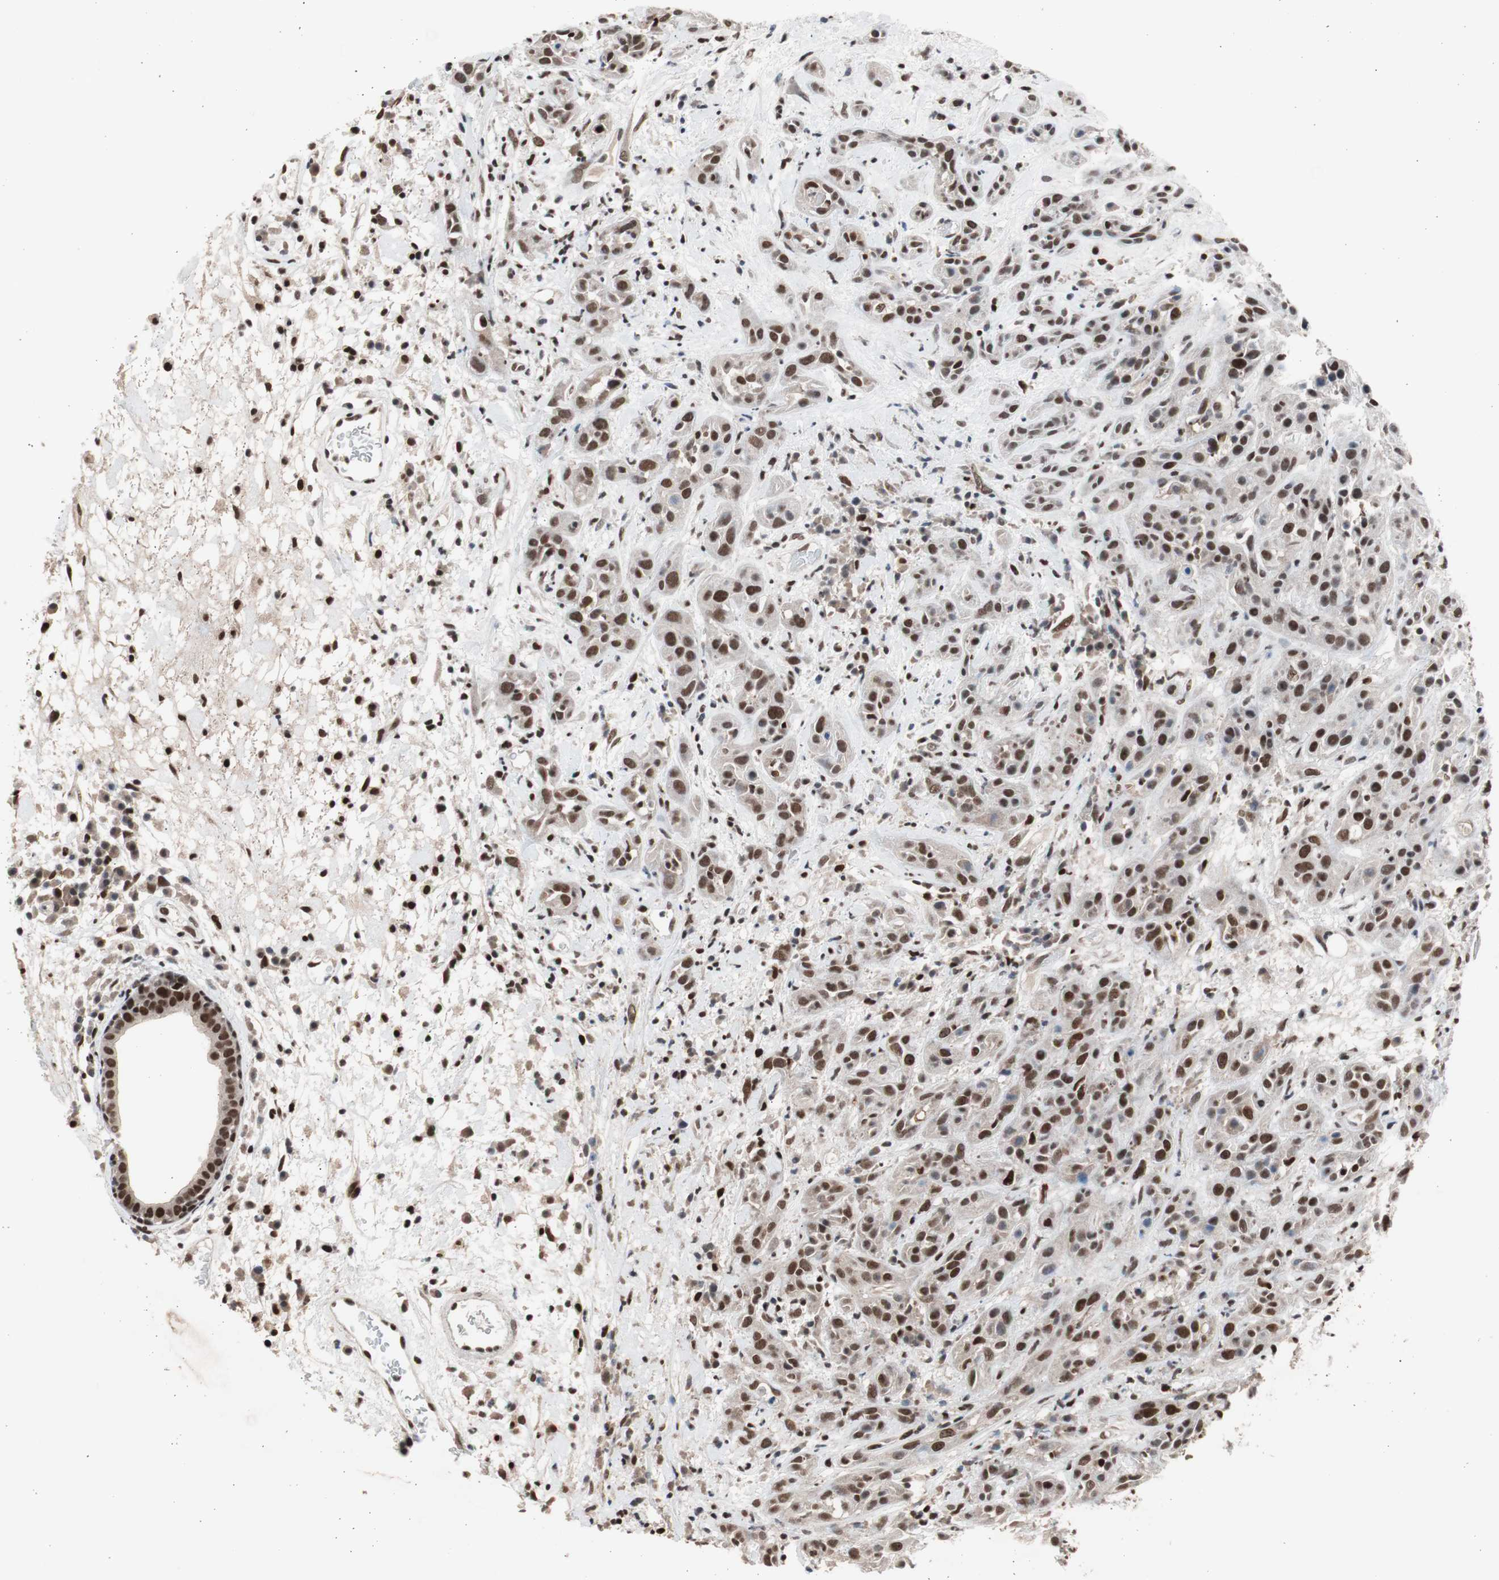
{"staining": {"intensity": "moderate", "quantity": ">75%", "location": "nuclear"}, "tissue": "head and neck cancer", "cell_type": "Tumor cells", "image_type": "cancer", "snomed": [{"axis": "morphology", "description": "Squamous cell carcinoma, NOS"}, {"axis": "topography", "description": "Head-Neck"}], "caption": "Head and neck squamous cell carcinoma stained with a brown dye exhibits moderate nuclear positive positivity in about >75% of tumor cells.", "gene": "RPA1", "patient": {"sex": "male", "age": 62}}